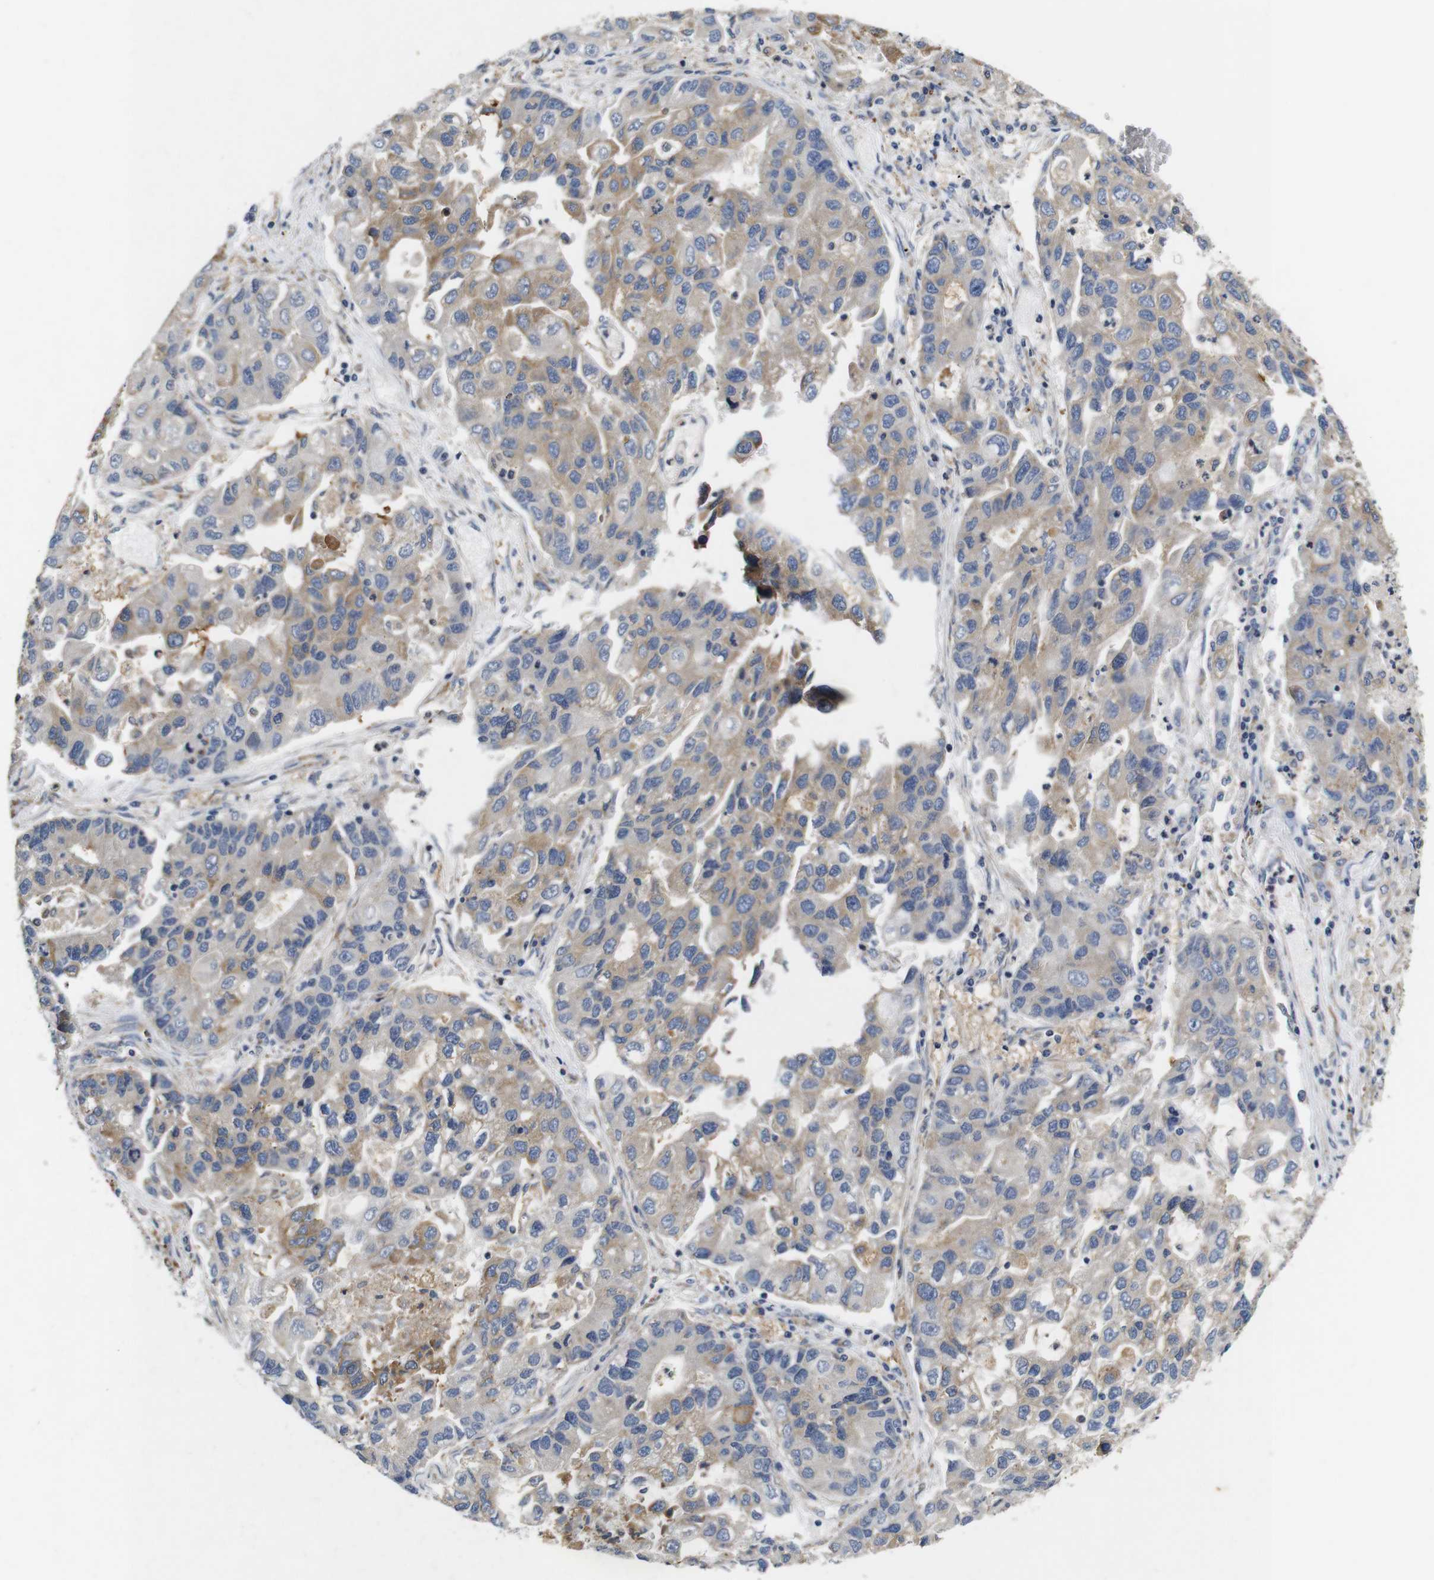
{"staining": {"intensity": "weak", "quantity": "25%-75%", "location": "cytoplasmic/membranous"}, "tissue": "lung cancer", "cell_type": "Tumor cells", "image_type": "cancer", "snomed": [{"axis": "morphology", "description": "Adenocarcinoma, NOS"}, {"axis": "topography", "description": "Lung"}], "caption": "Tumor cells demonstrate low levels of weak cytoplasmic/membranous positivity in approximately 25%-75% of cells in human lung cancer (adenocarcinoma).", "gene": "MARCHF7", "patient": {"sex": "female", "age": 51}}